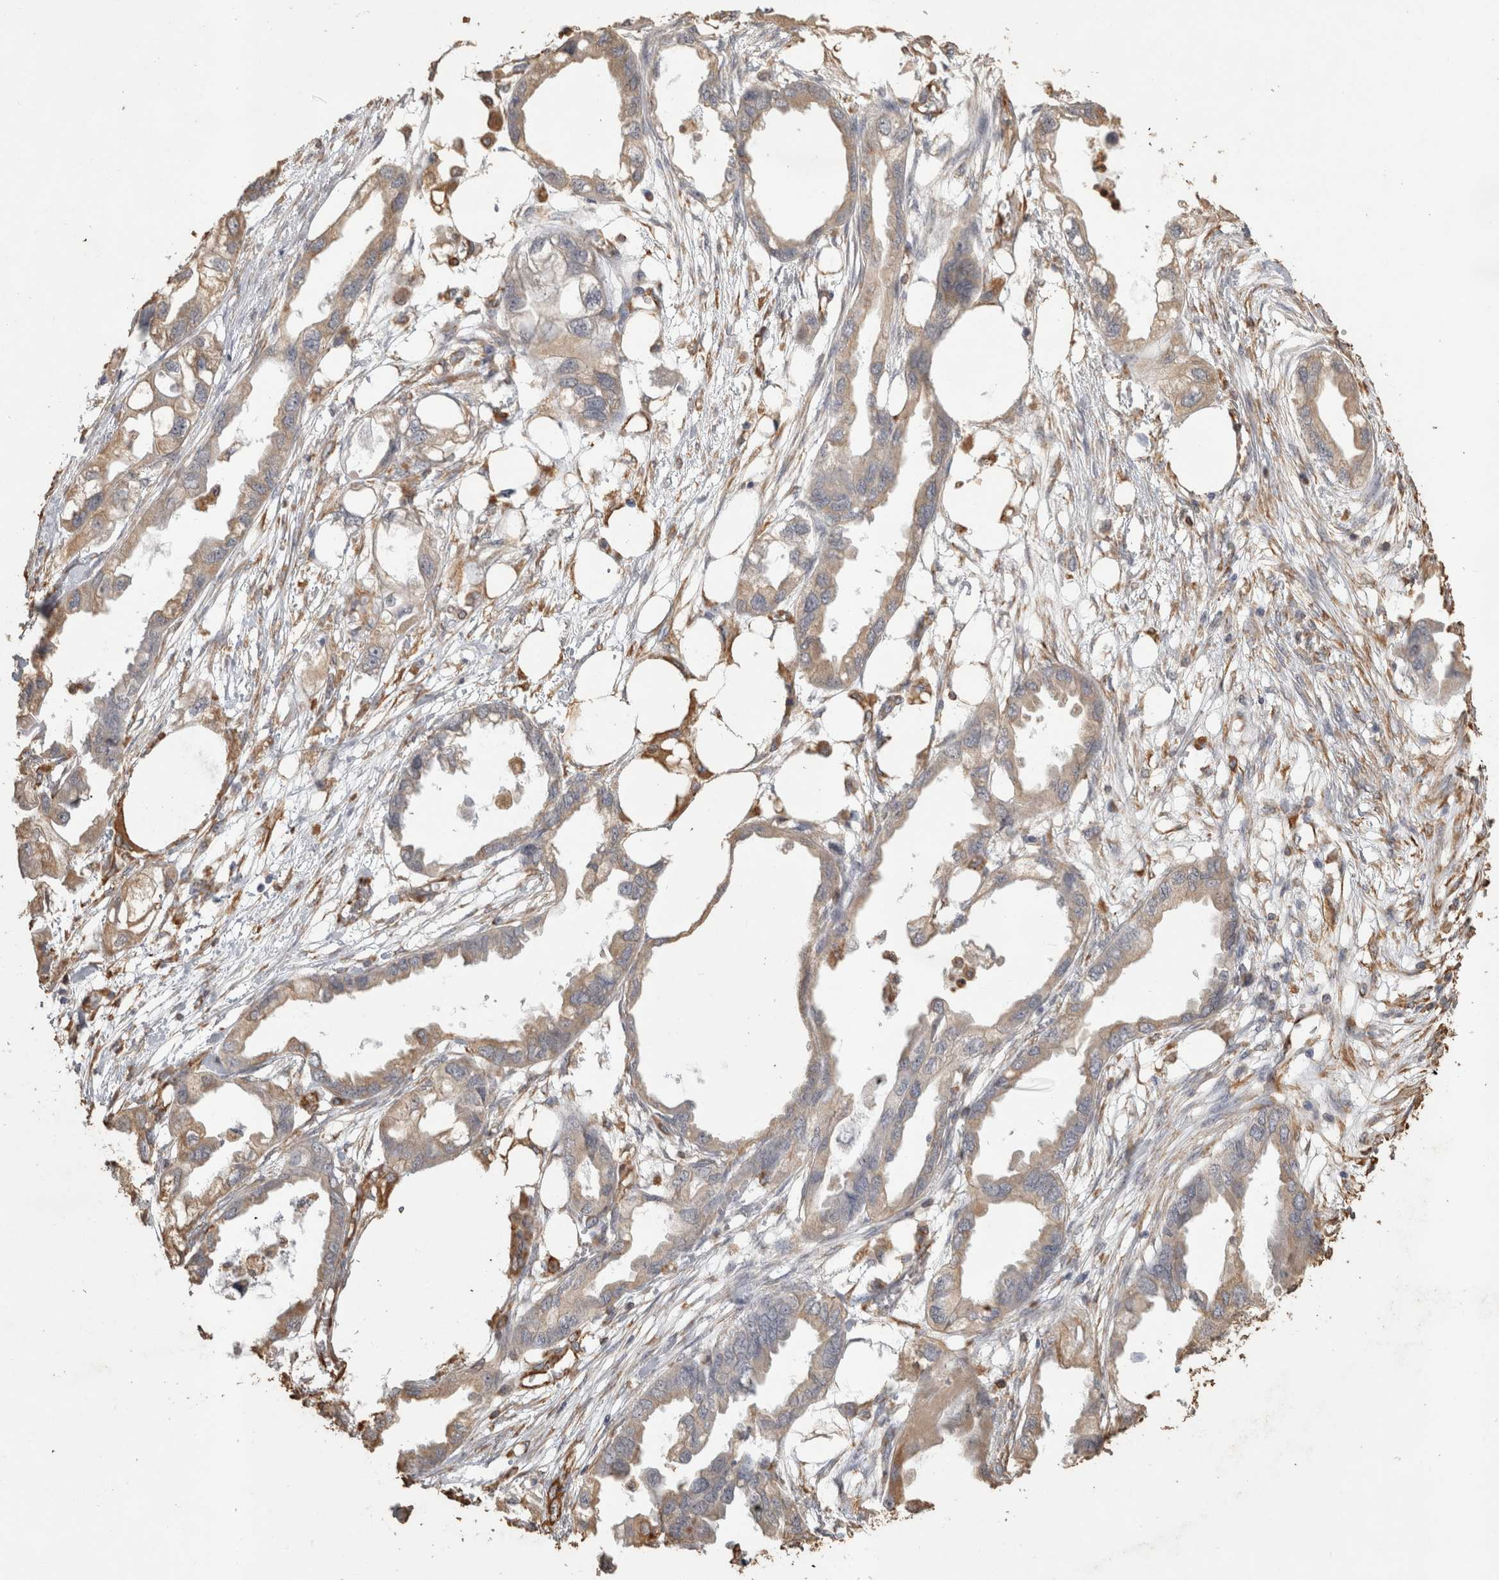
{"staining": {"intensity": "weak", "quantity": "25%-75%", "location": "cytoplasmic/membranous"}, "tissue": "endometrial cancer", "cell_type": "Tumor cells", "image_type": "cancer", "snomed": [{"axis": "morphology", "description": "Adenocarcinoma, NOS"}, {"axis": "morphology", "description": "Adenocarcinoma, metastatic, NOS"}, {"axis": "topography", "description": "Adipose tissue"}, {"axis": "topography", "description": "Endometrium"}], "caption": "Immunohistochemistry micrograph of endometrial cancer (adenocarcinoma) stained for a protein (brown), which exhibits low levels of weak cytoplasmic/membranous staining in approximately 25%-75% of tumor cells.", "gene": "REPS2", "patient": {"sex": "female", "age": 67}}